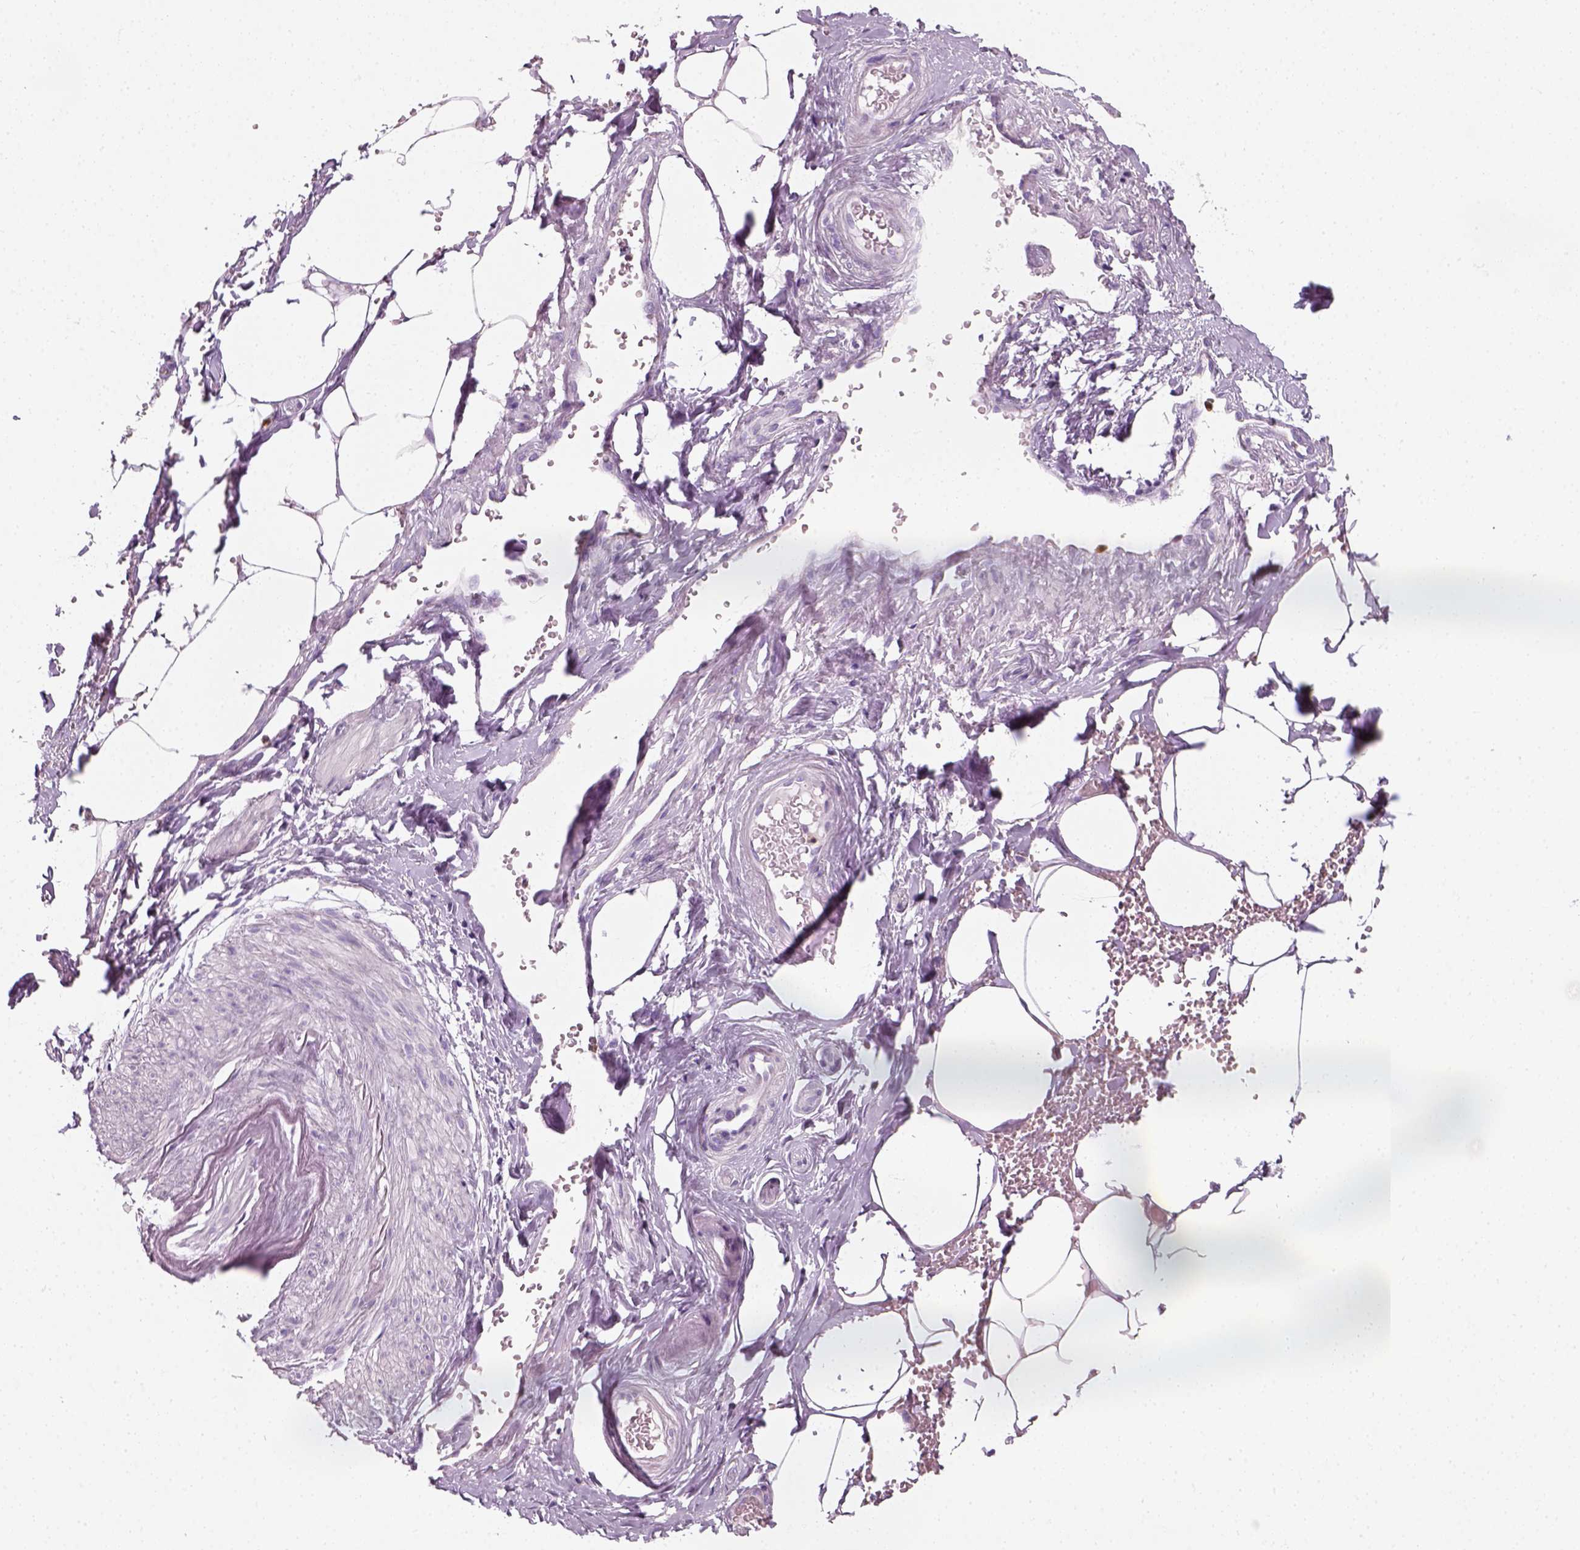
{"staining": {"intensity": "negative", "quantity": "none", "location": "none"}, "tissue": "adipose tissue", "cell_type": "Adipocytes", "image_type": "normal", "snomed": [{"axis": "morphology", "description": "Normal tissue, NOS"}, {"axis": "topography", "description": "Prostate"}, {"axis": "topography", "description": "Peripheral nerve tissue"}], "caption": "Immunohistochemistry histopathology image of unremarkable human adipose tissue stained for a protein (brown), which exhibits no expression in adipocytes.", "gene": "IL4", "patient": {"sex": "male", "age": 55}}